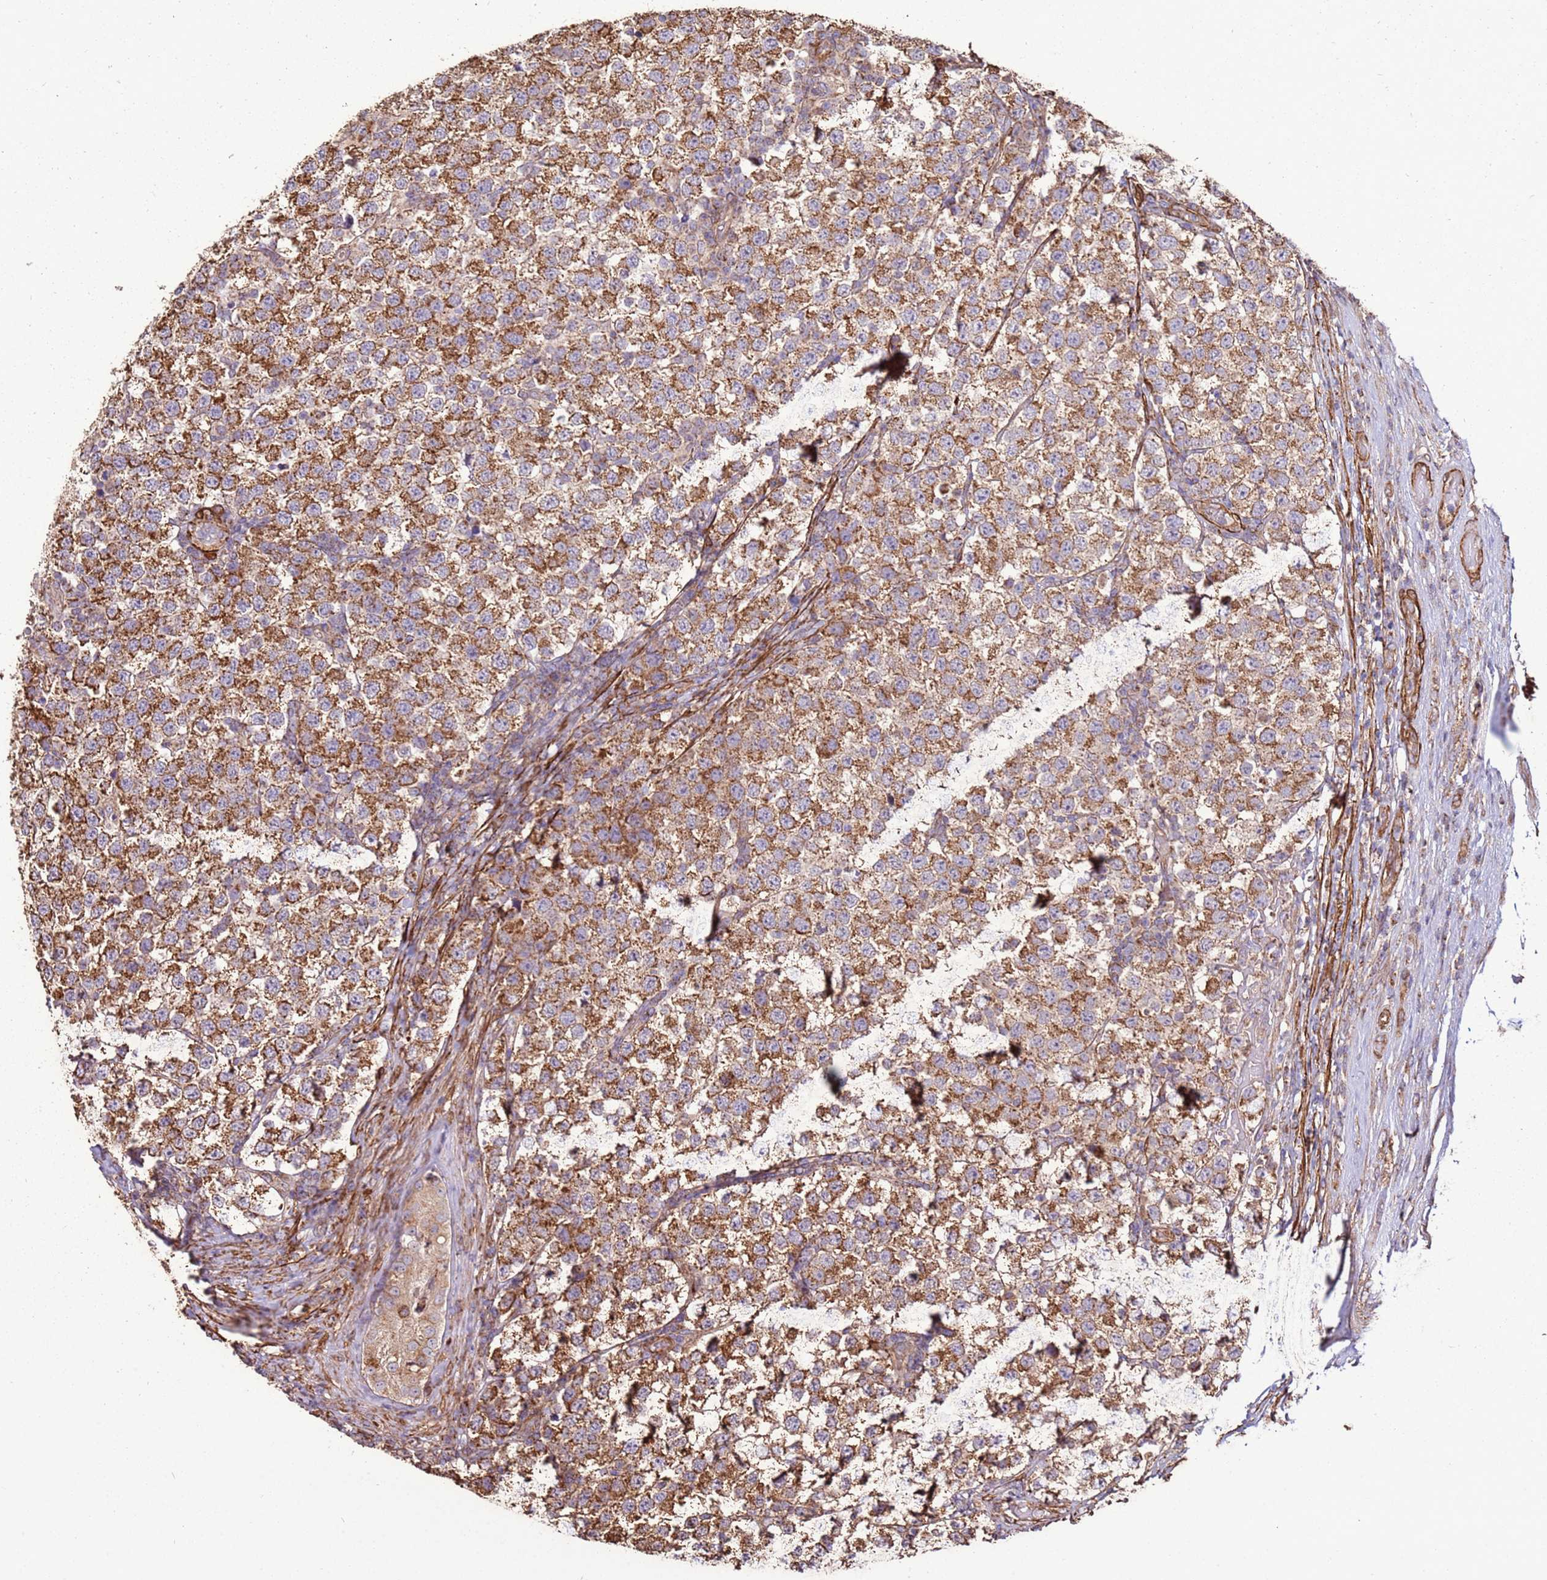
{"staining": {"intensity": "strong", "quantity": ">75%", "location": "cytoplasmic/membranous"}, "tissue": "testis cancer", "cell_type": "Tumor cells", "image_type": "cancer", "snomed": [{"axis": "morphology", "description": "Seminoma, NOS"}, {"axis": "topography", "description": "Testis"}], "caption": "DAB (3,3'-diaminobenzidine) immunohistochemical staining of testis cancer exhibits strong cytoplasmic/membranous protein positivity in approximately >75% of tumor cells.", "gene": "DDX59", "patient": {"sex": "male", "age": 34}}